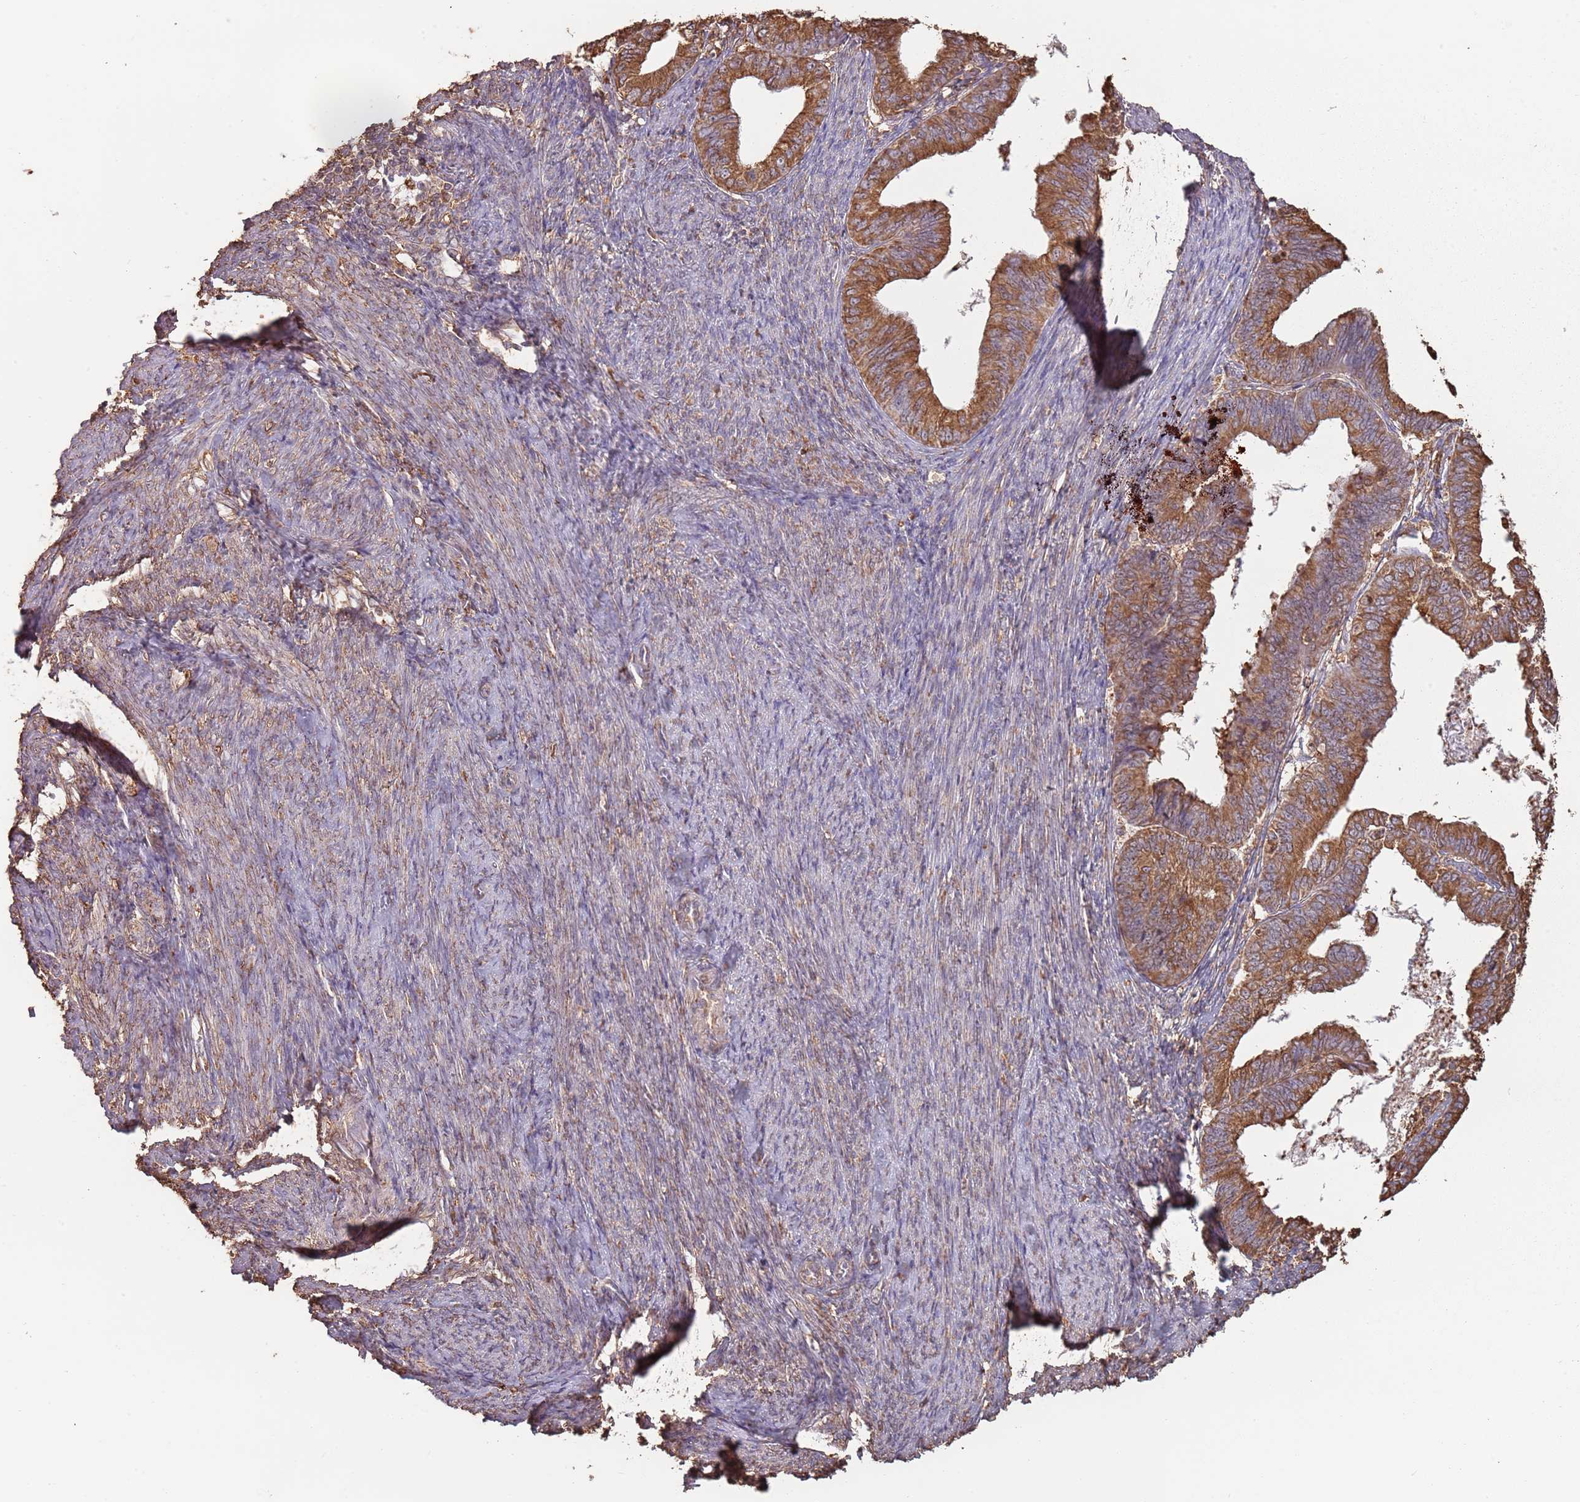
{"staining": {"intensity": "moderate", "quantity": ">75%", "location": "cytoplasmic/membranous,nuclear"}, "tissue": "endometrial cancer", "cell_type": "Tumor cells", "image_type": "cancer", "snomed": [{"axis": "morphology", "description": "Adenocarcinoma, NOS"}, {"axis": "topography", "description": "Endometrium"}], "caption": "This image demonstrates immunohistochemistry (IHC) staining of human adenocarcinoma (endometrial), with medium moderate cytoplasmic/membranous and nuclear staining in about >75% of tumor cells.", "gene": "ATOSB", "patient": {"sex": "female", "age": 56}}